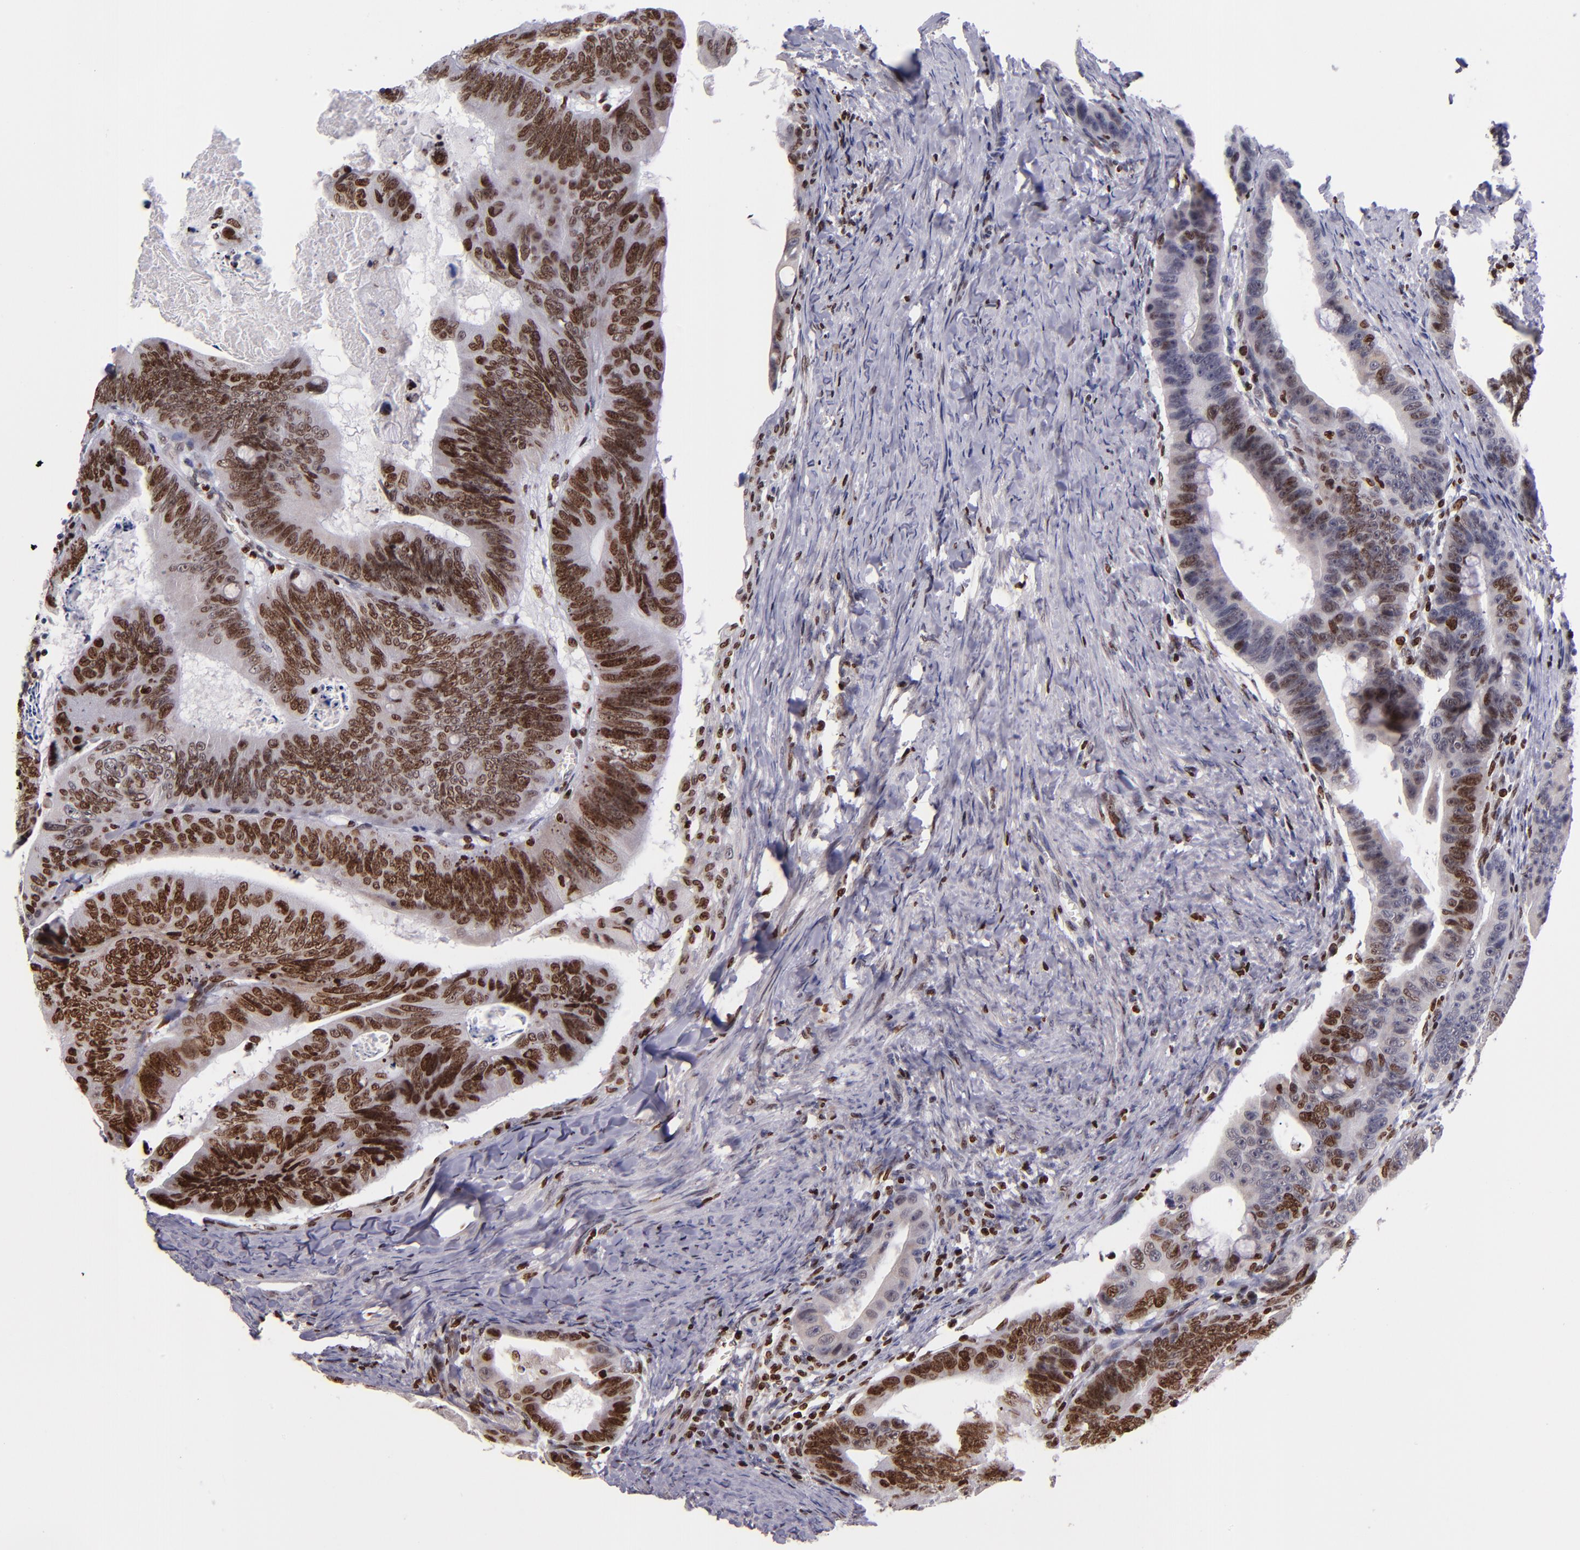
{"staining": {"intensity": "strong", "quantity": ">75%", "location": "nuclear"}, "tissue": "colorectal cancer", "cell_type": "Tumor cells", "image_type": "cancer", "snomed": [{"axis": "morphology", "description": "Adenocarcinoma, NOS"}, {"axis": "topography", "description": "Colon"}], "caption": "Colorectal adenocarcinoma was stained to show a protein in brown. There is high levels of strong nuclear positivity in about >75% of tumor cells. (DAB IHC with brightfield microscopy, high magnification).", "gene": "CDKL5", "patient": {"sex": "female", "age": 55}}